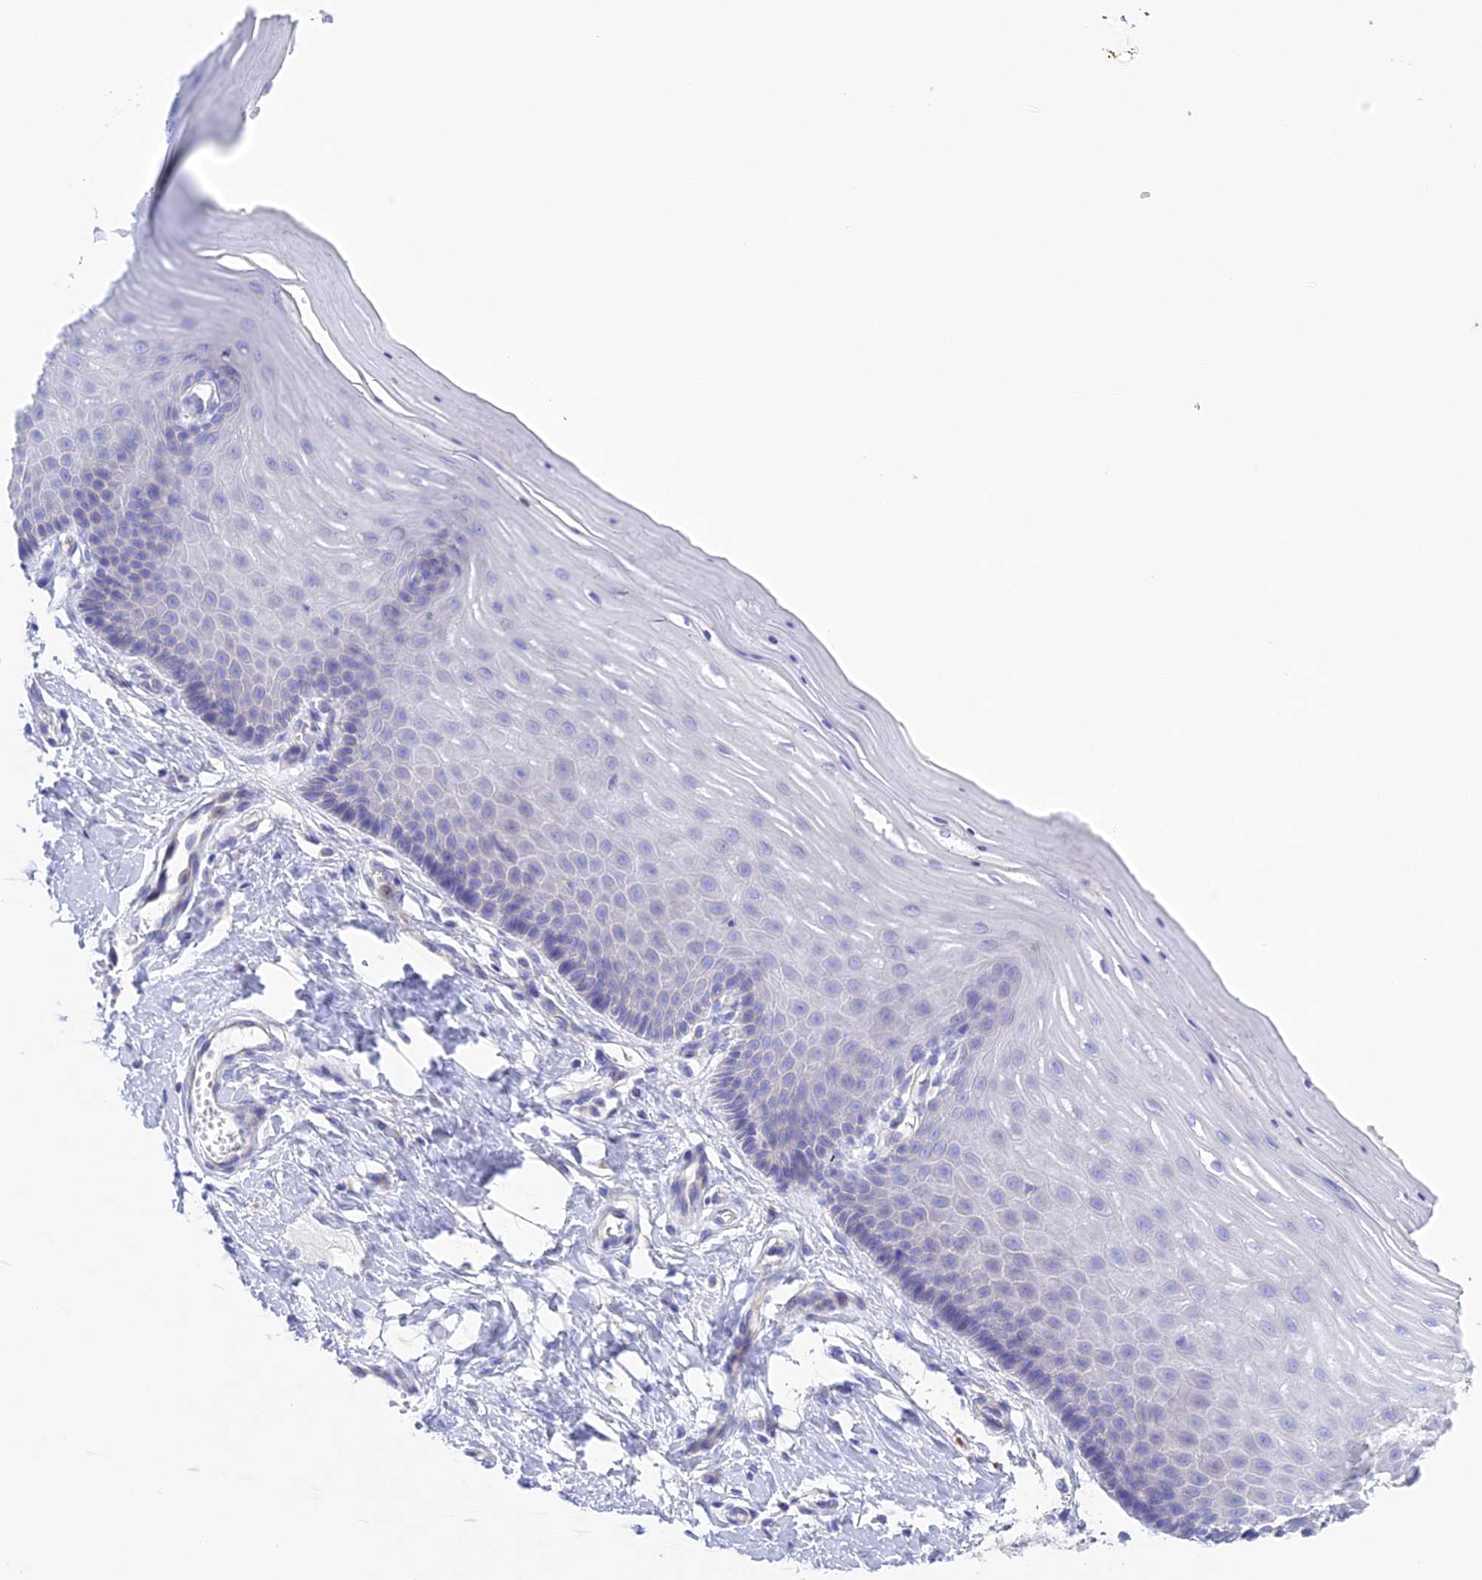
{"staining": {"intensity": "moderate", "quantity": "<25%", "location": "cytoplasmic/membranous"}, "tissue": "cervix", "cell_type": "Glandular cells", "image_type": "normal", "snomed": [{"axis": "morphology", "description": "Normal tissue, NOS"}, {"axis": "topography", "description": "Cervix"}], "caption": "Protein expression analysis of normal human cervix reveals moderate cytoplasmic/membranous staining in approximately <25% of glandular cells. The protein is shown in brown color, while the nuclei are stained blue.", "gene": "CHSY3", "patient": {"sex": "female", "age": 55}}